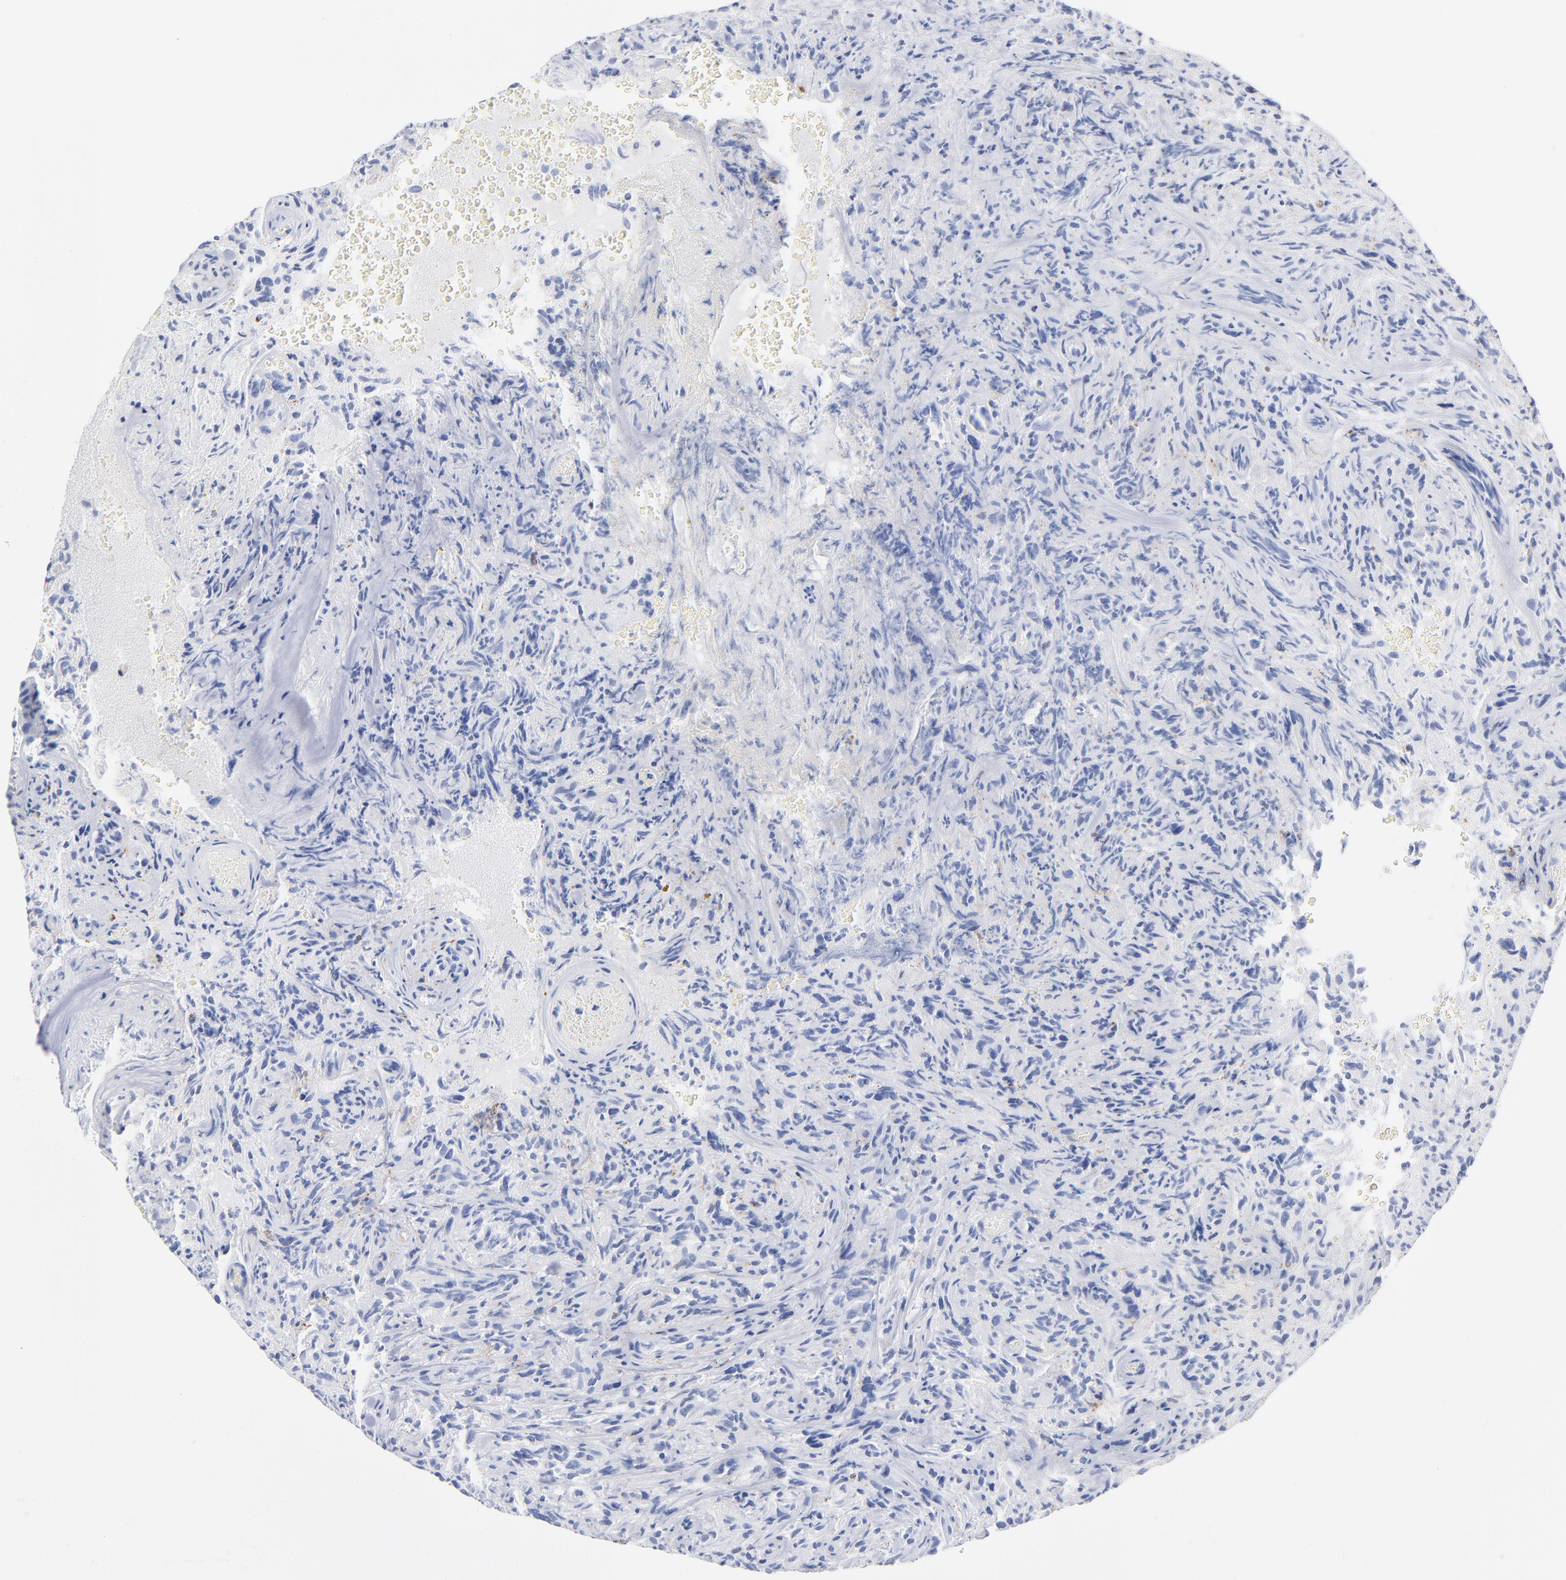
{"staining": {"intensity": "negative", "quantity": "none", "location": "none"}, "tissue": "glioma", "cell_type": "Tumor cells", "image_type": "cancer", "snomed": [{"axis": "morphology", "description": "Normal tissue, NOS"}, {"axis": "morphology", "description": "Glioma, malignant, High grade"}, {"axis": "topography", "description": "Cerebral cortex"}], "caption": "Malignant glioma (high-grade) stained for a protein using IHC demonstrates no staining tumor cells.", "gene": "IFIT2", "patient": {"sex": "male", "age": 75}}